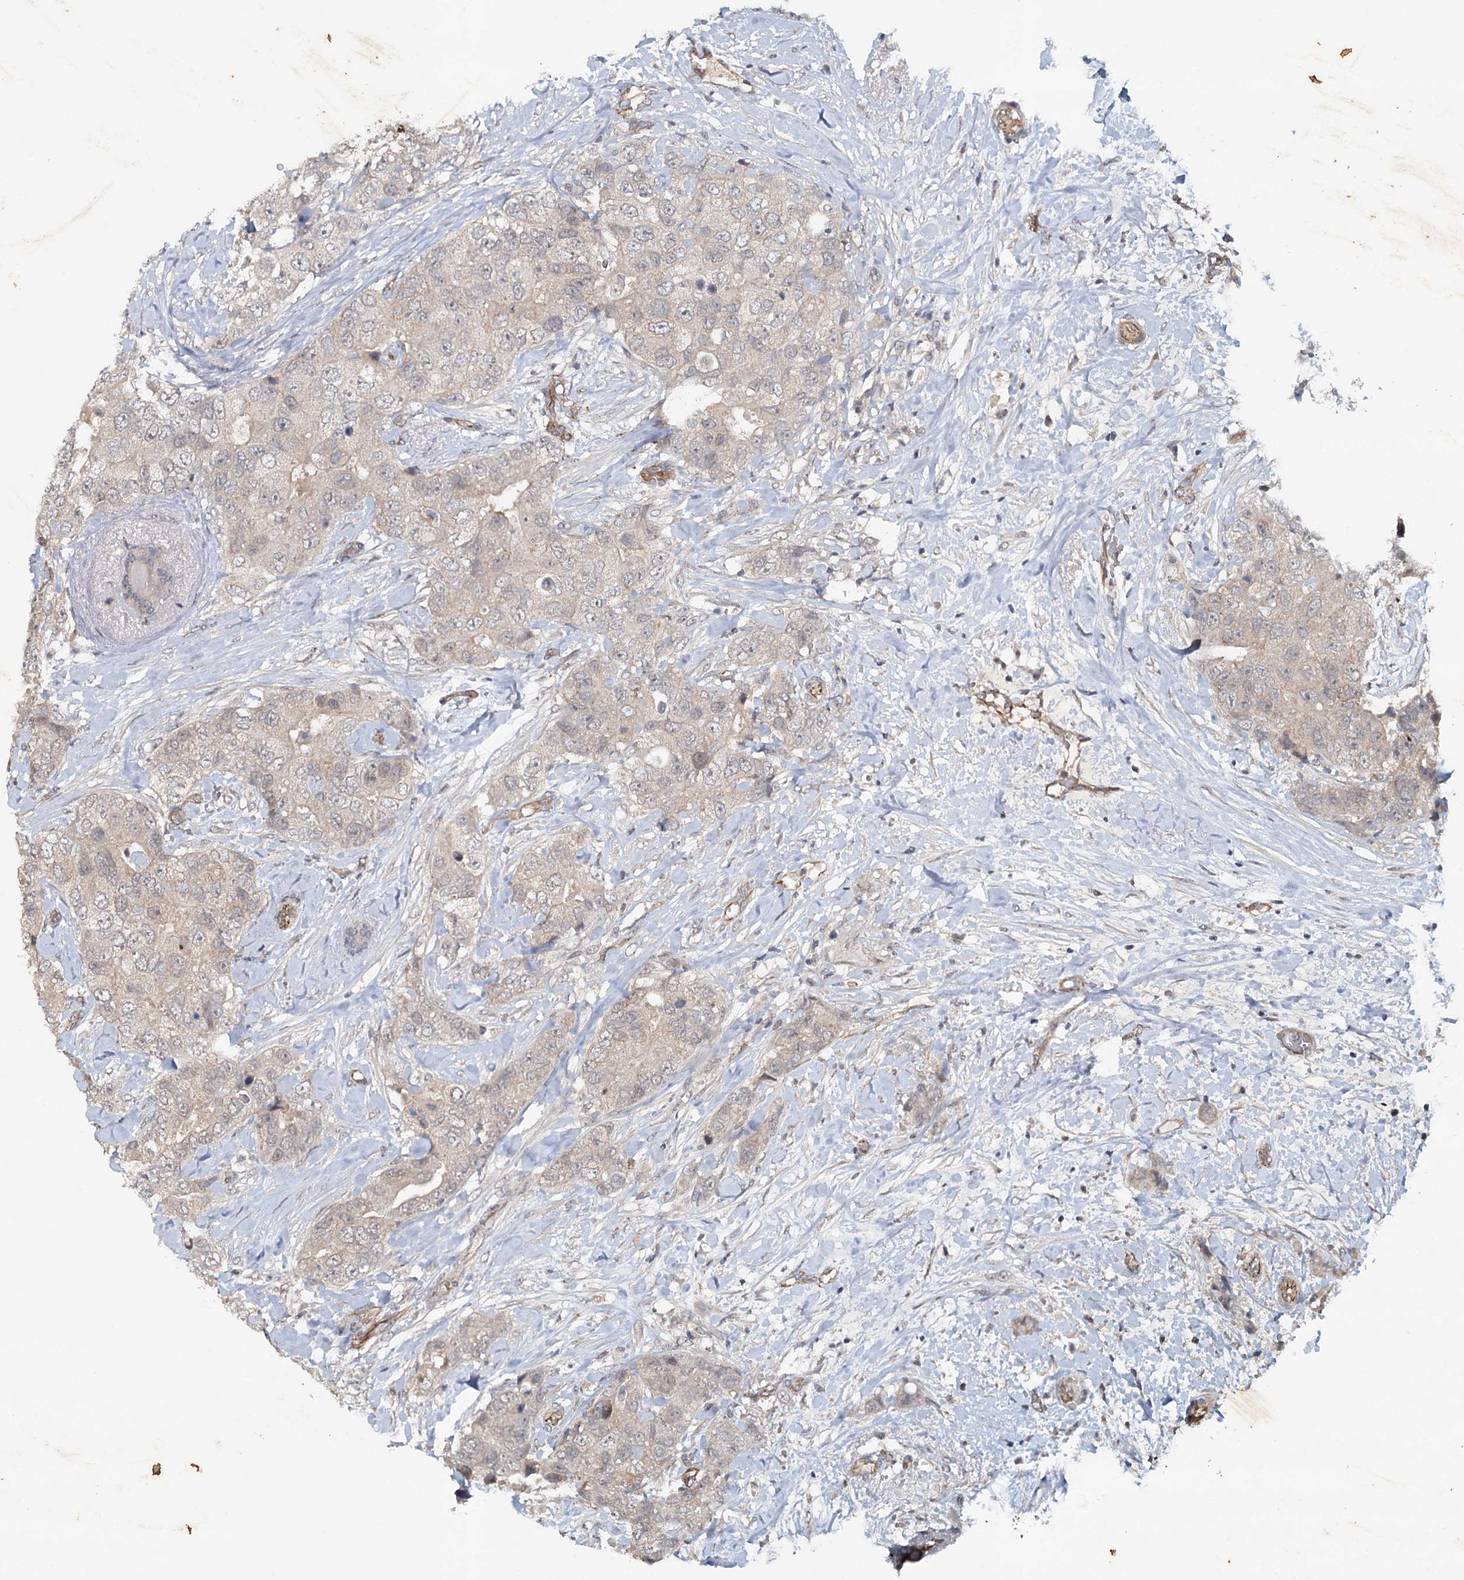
{"staining": {"intensity": "weak", "quantity": ">75%", "location": "cytoplasmic/membranous"}, "tissue": "breast cancer", "cell_type": "Tumor cells", "image_type": "cancer", "snomed": [{"axis": "morphology", "description": "Duct carcinoma"}, {"axis": "topography", "description": "Breast"}], "caption": "Weak cytoplasmic/membranous positivity for a protein is present in about >75% of tumor cells of breast cancer using IHC.", "gene": "SYNPO", "patient": {"sex": "female", "age": 62}}